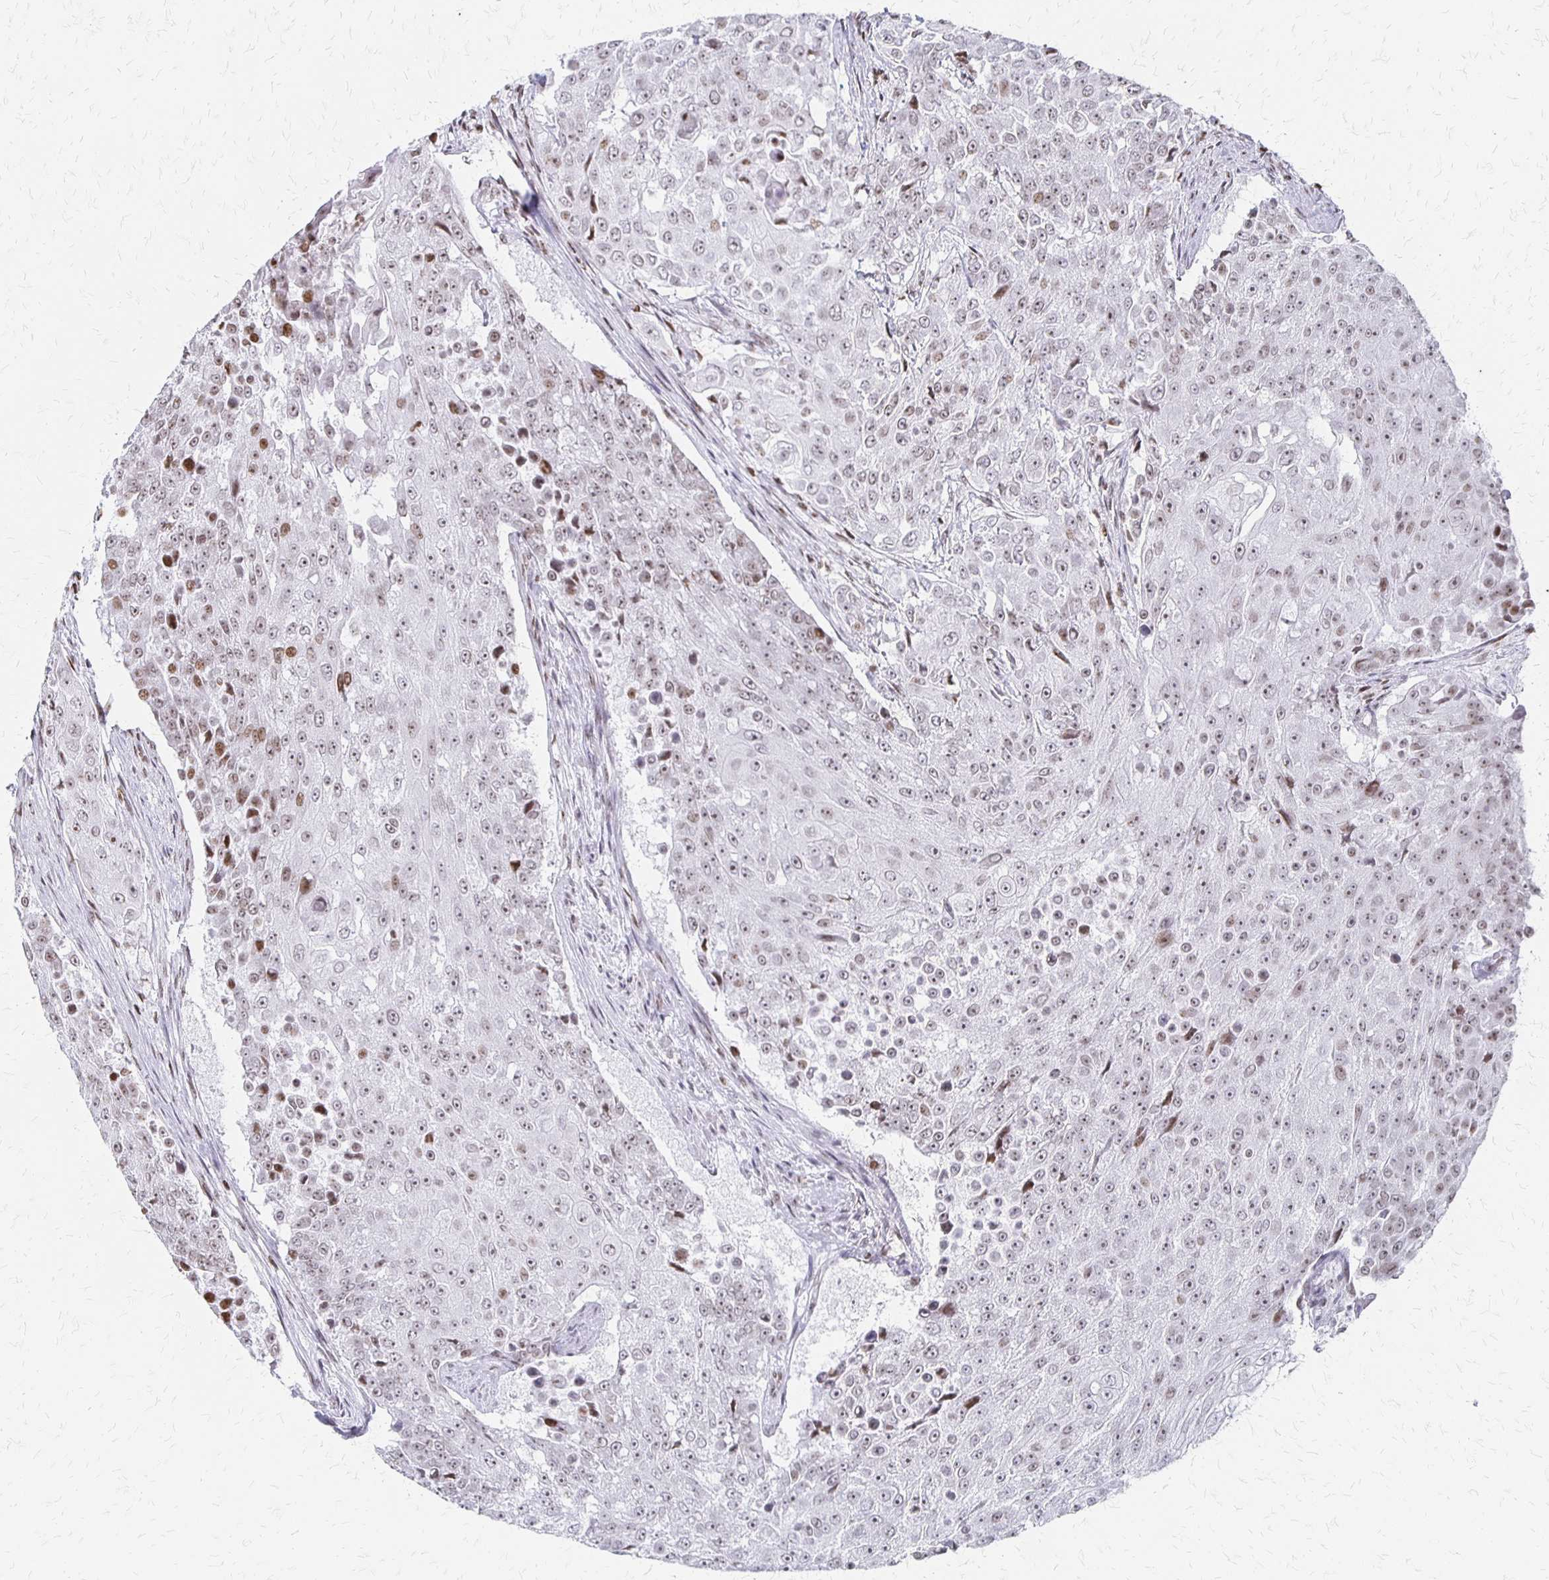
{"staining": {"intensity": "weak", "quantity": ">75%", "location": "nuclear"}, "tissue": "urothelial cancer", "cell_type": "Tumor cells", "image_type": "cancer", "snomed": [{"axis": "morphology", "description": "Urothelial carcinoma, High grade"}, {"axis": "topography", "description": "Urinary bladder"}], "caption": "Brown immunohistochemical staining in urothelial carcinoma (high-grade) demonstrates weak nuclear staining in approximately >75% of tumor cells.", "gene": "ZNF280C", "patient": {"sex": "female", "age": 63}}